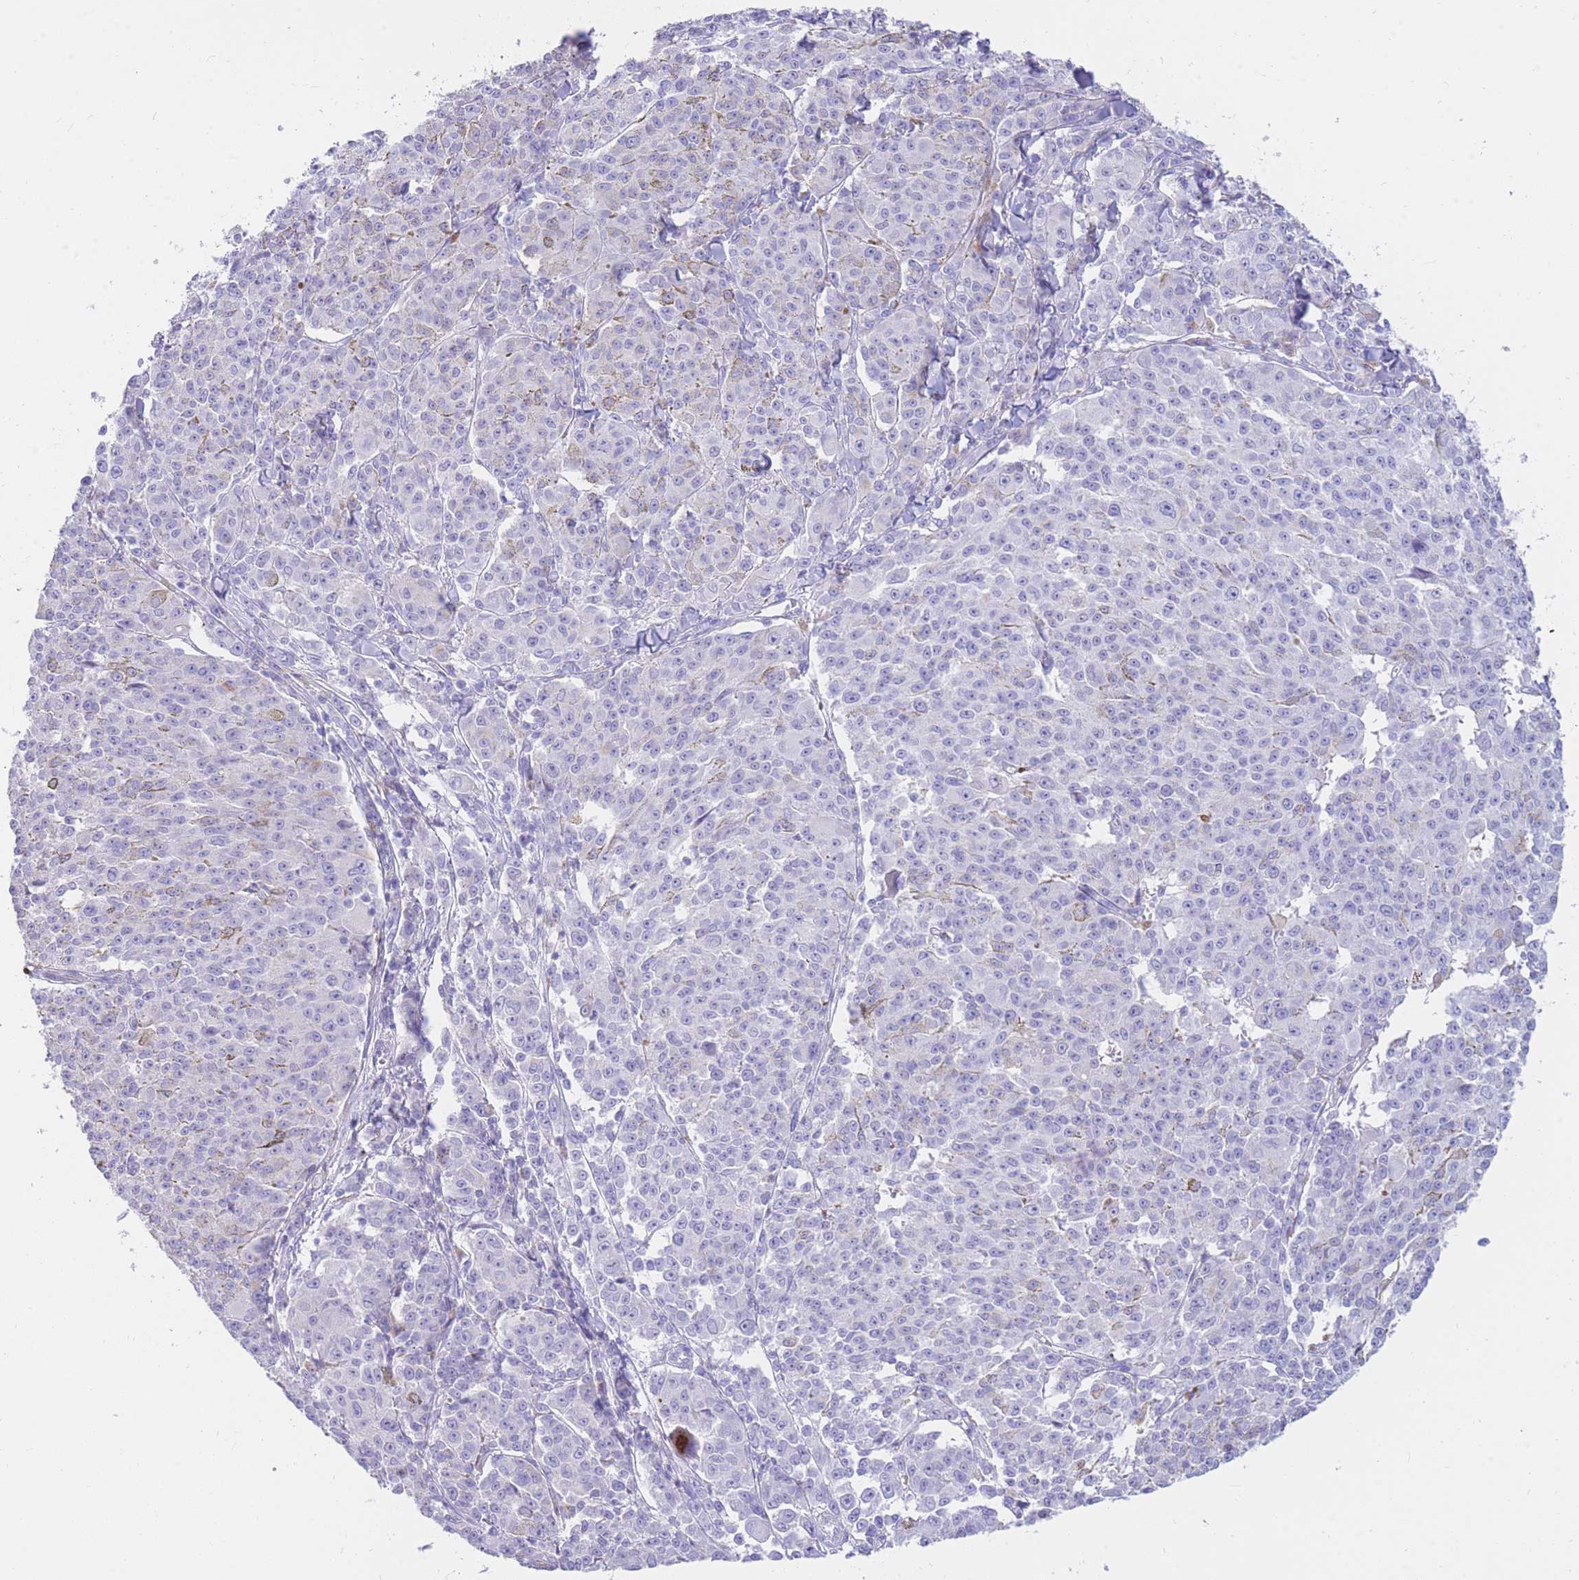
{"staining": {"intensity": "negative", "quantity": "none", "location": "none"}, "tissue": "melanoma", "cell_type": "Tumor cells", "image_type": "cancer", "snomed": [{"axis": "morphology", "description": "Malignant melanoma, NOS"}, {"axis": "topography", "description": "Skin"}], "caption": "Malignant melanoma stained for a protein using IHC shows no positivity tumor cells.", "gene": "NKX1-2", "patient": {"sex": "female", "age": 52}}